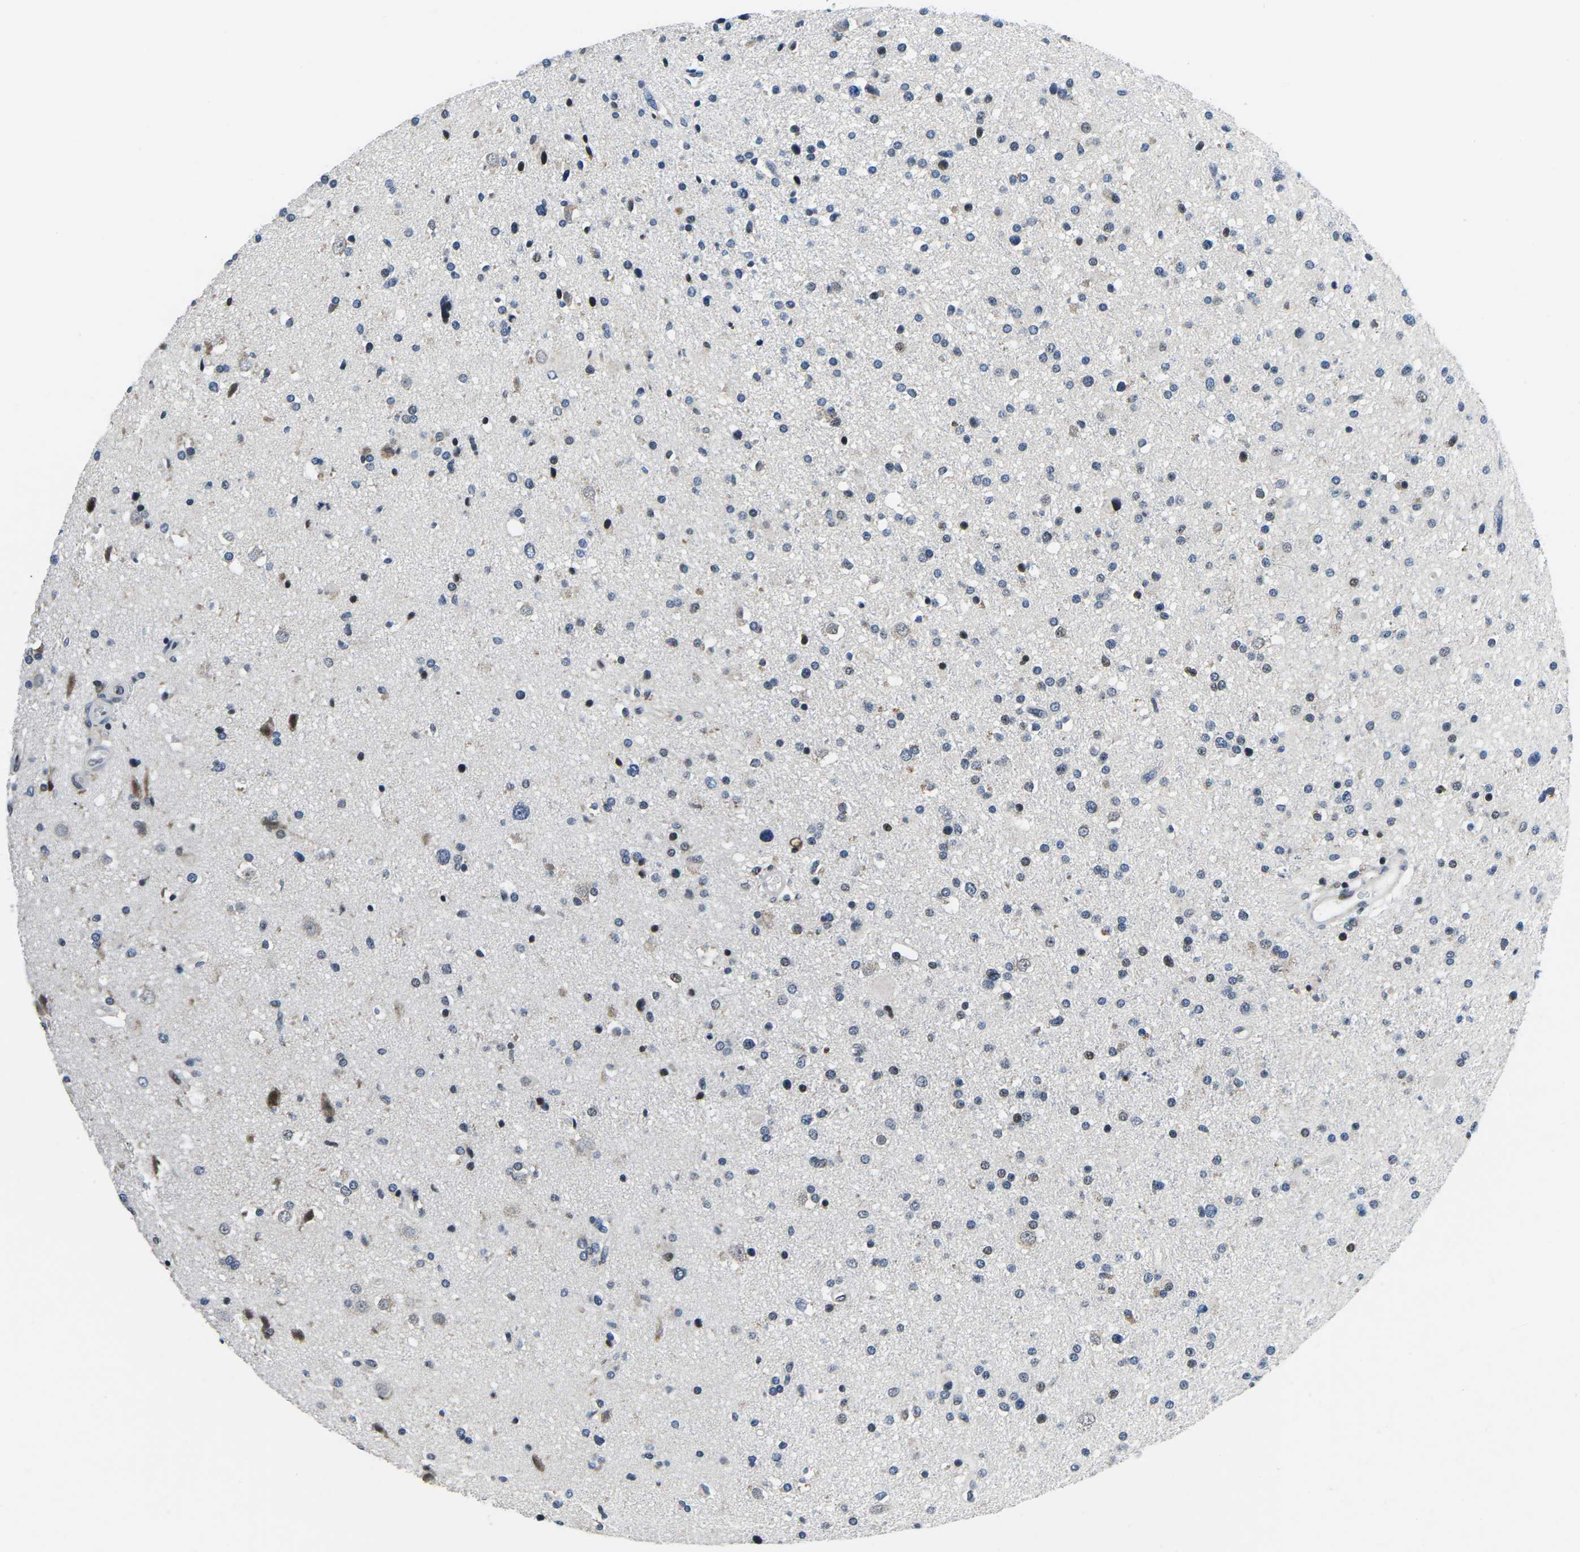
{"staining": {"intensity": "moderate", "quantity": "<25%", "location": "nuclear"}, "tissue": "glioma", "cell_type": "Tumor cells", "image_type": "cancer", "snomed": [{"axis": "morphology", "description": "Glioma, malignant, High grade"}, {"axis": "topography", "description": "Brain"}], "caption": "Immunohistochemistry (IHC) staining of glioma, which reveals low levels of moderate nuclear positivity in approximately <25% of tumor cells indicating moderate nuclear protein expression. The staining was performed using DAB (brown) for protein detection and nuclei were counterstained in hematoxylin (blue).", "gene": "CDC73", "patient": {"sex": "male", "age": 33}}